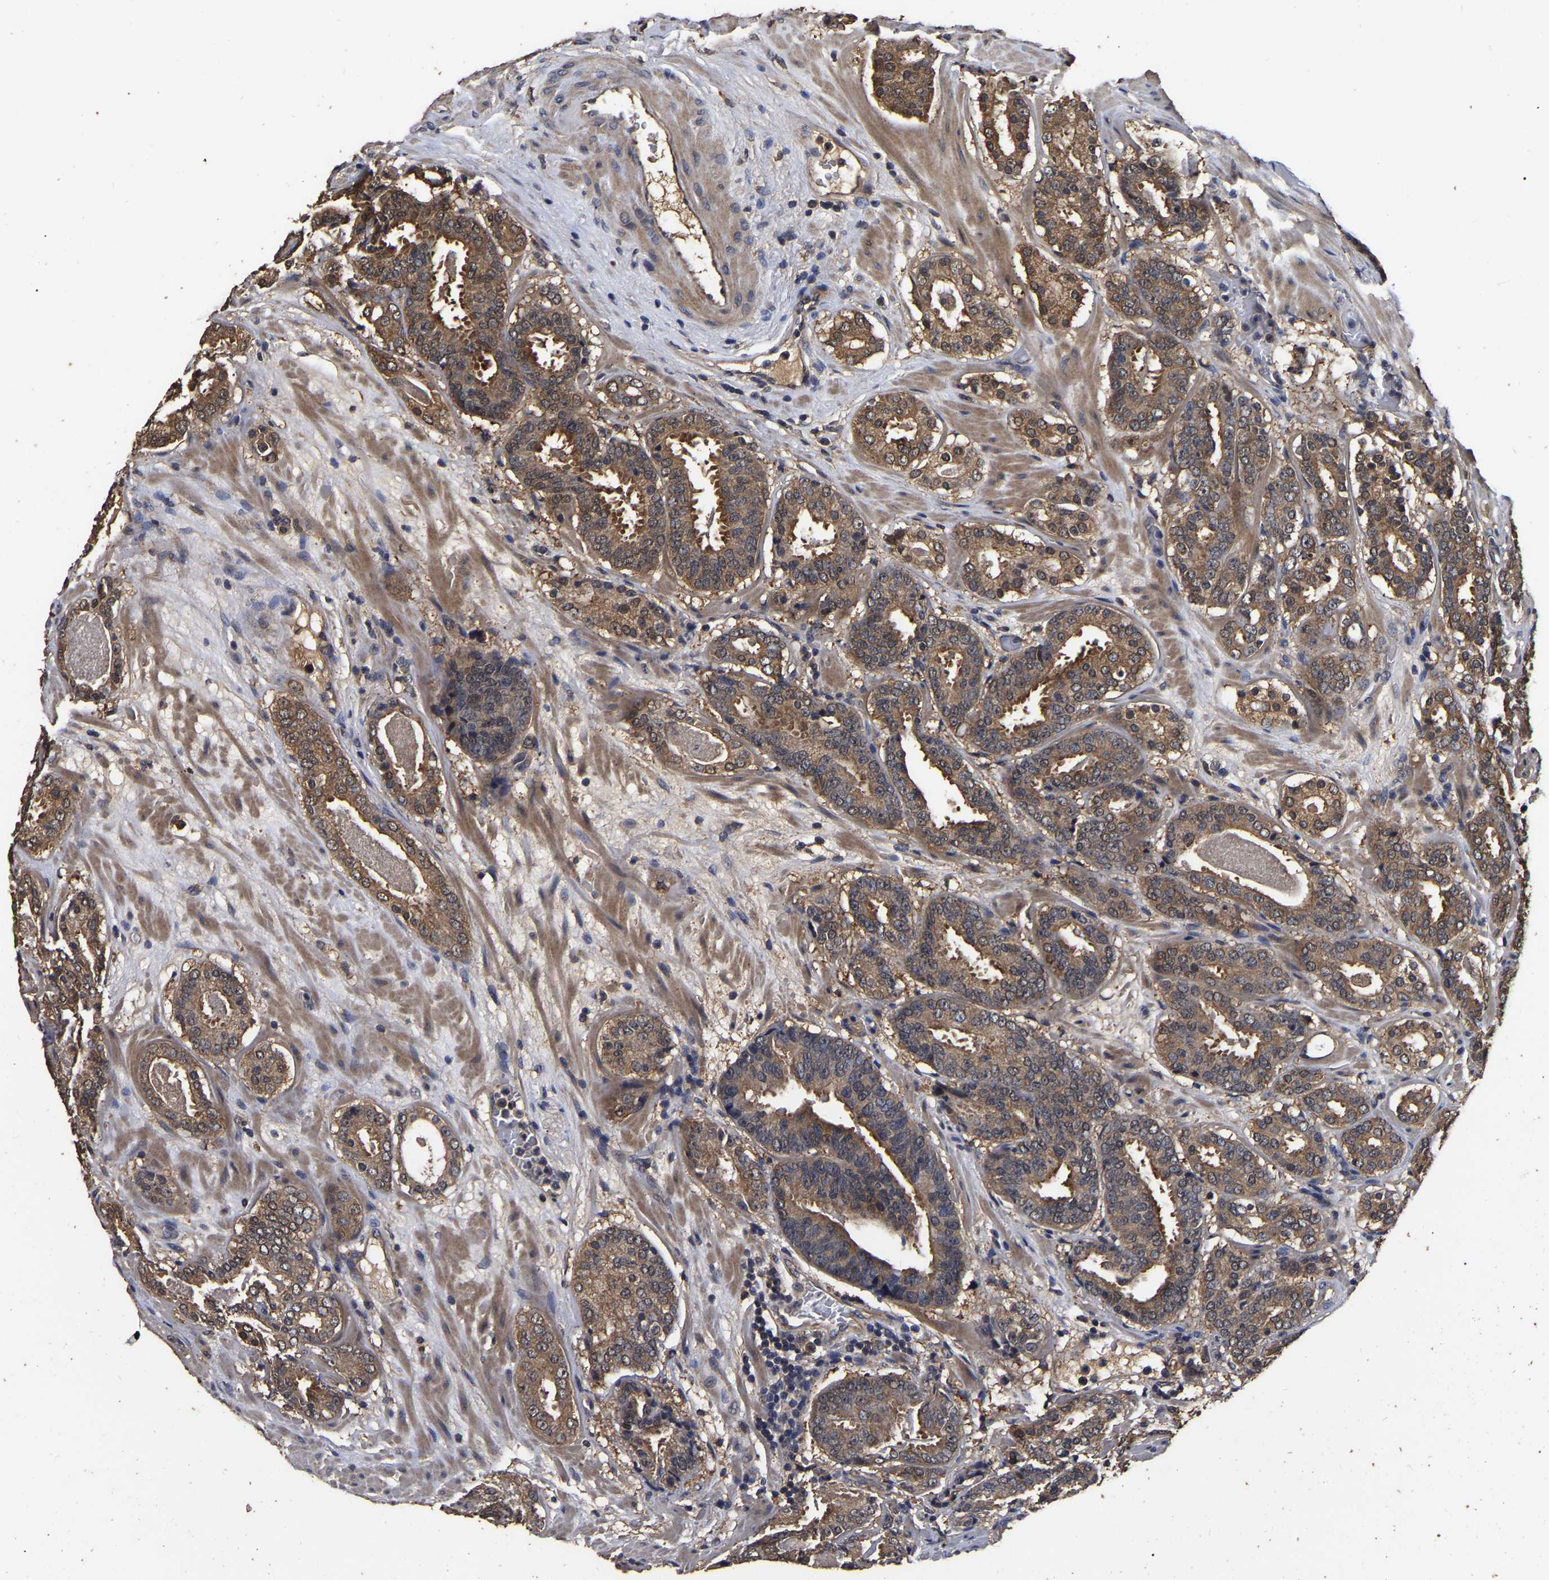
{"staining": {"intensity": "moderate", "quantity": ">75%", "location": "cytoplasmic/membranous"}, "tissue": "prostate cancer", "cell_type": "Tumor cells", "image_type": "cancer", "snomed": [{"axis": "morphology", "description": "Adenocarcinoma, Low grade"}, {"axis": "topography", "description": "Prostate"}], "caption": "This histopathology image displays immunohistochemistry (IHC) staining of human prostate adenocarcinoma (low-grade), with medium moderate cytoplasmic/membranous staining in approximately >75% of tumor cells.", "gene": "STK32C", "patient": {"sex": "male", "age": 69}}